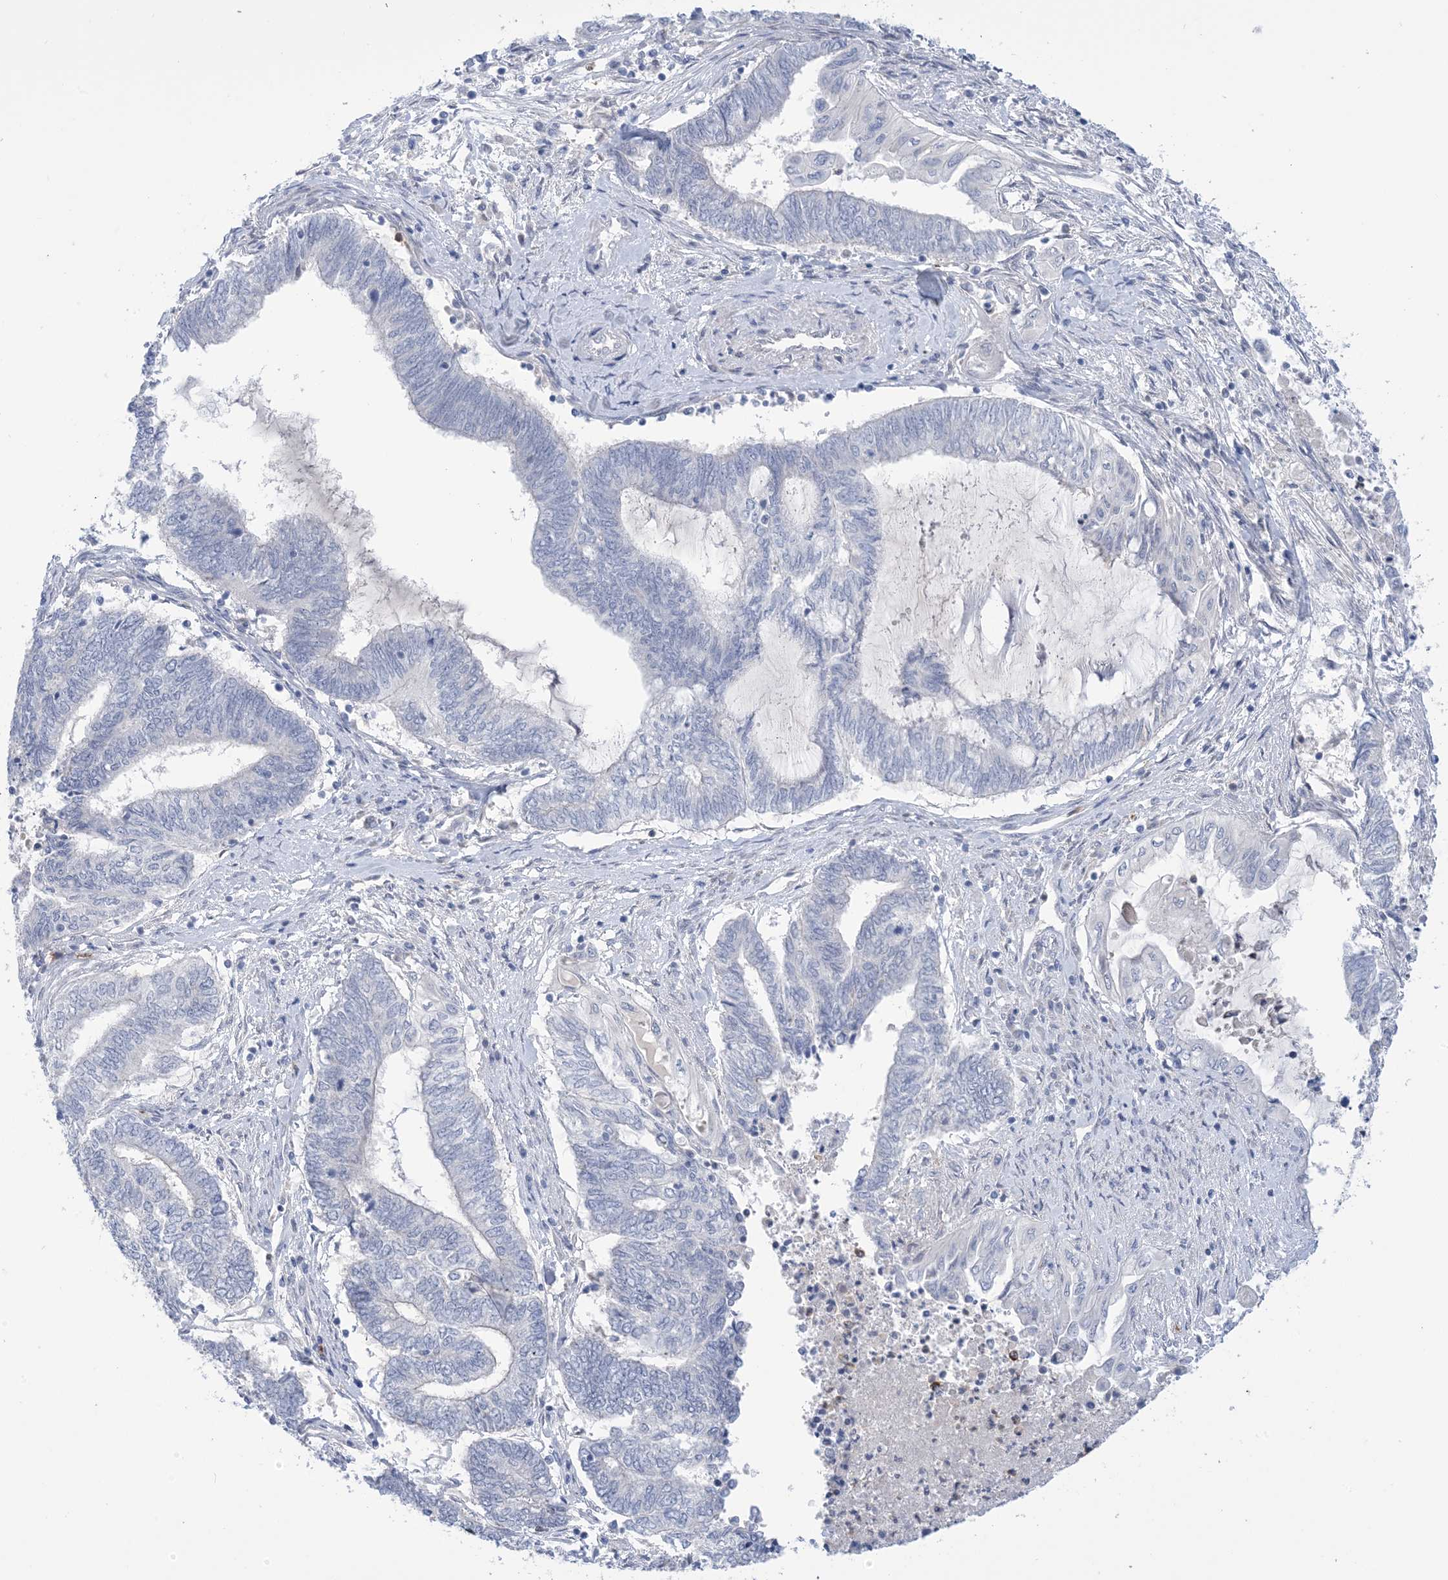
{"staining": {"intensity": "negative", "quantity": "none", "location": "none"}, "tissue": "endometrial cancer", "cell_type": "Tumor cells", "image_type": "cancer", "snomed": [{"axis": "morphology", "description": "Adenocarcinoma, NOS"}, {"axis": "topography", "description": "Uterus"}, {"axis": "topography", "description": "Endometrium"}], "caption": "A high-resolution image shows immunohistochemistry staining of adenocarcinoma (endometrial), which shows no significant positivity in tumor cells. The staining was performed using DAB (3,3'-diaminobenzidine) to visualize the protein expression in brown, while the nuclei were stained in blue with hematoxylin (Magnification: 20x).", "gene": "TTYH1", "patient": {"sex": "female", "age": 70}}